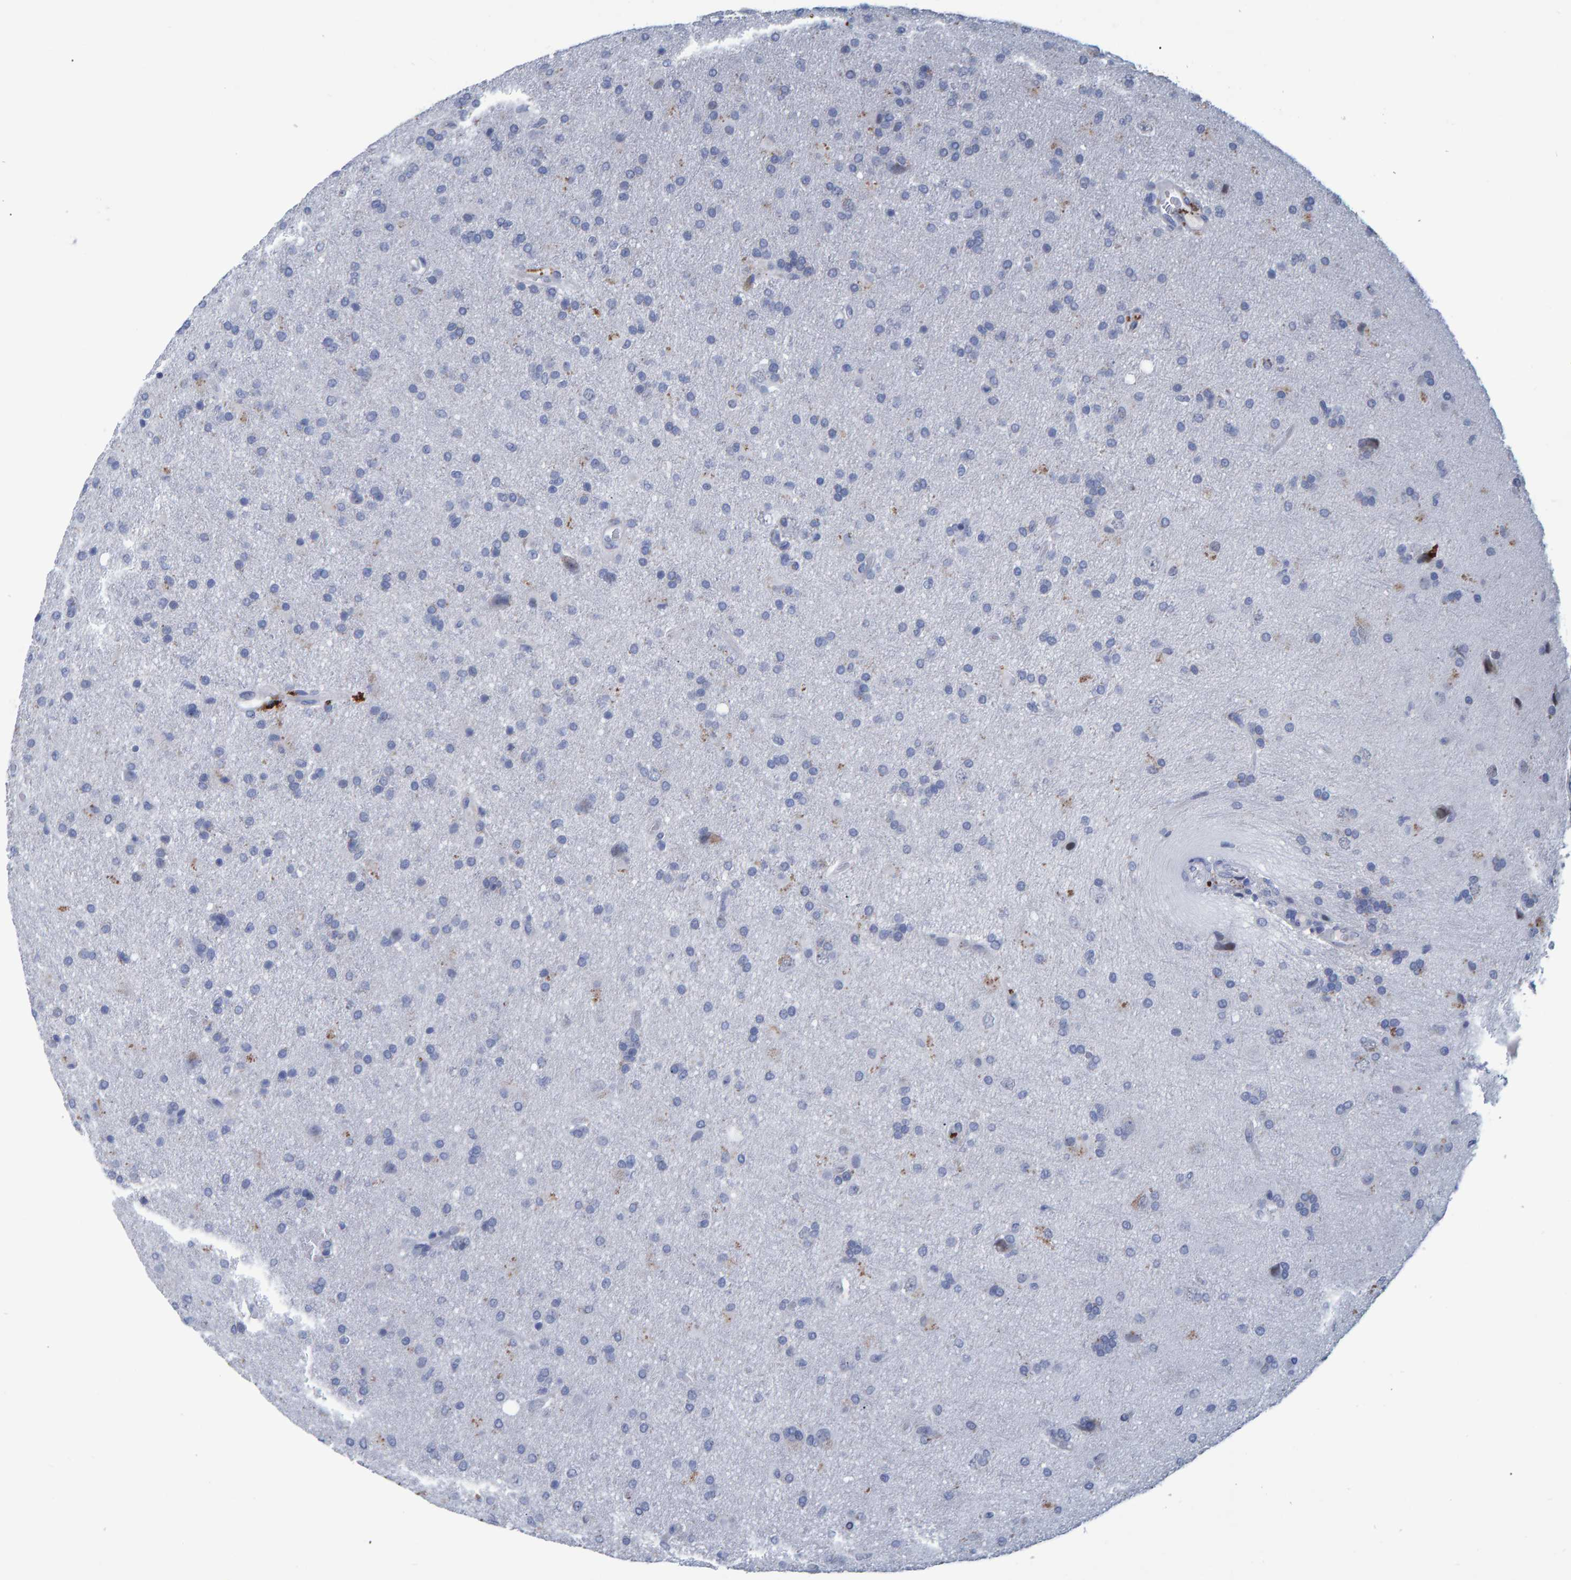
{"staining": {"intensity": "negative", "quantity": "none", "location": "none"}, "tissue": "glioma", "cell_type": "Tumor cells", "image_type": "cancer", "snomed": [{"axis": "morphology", "description": "Glioma, malignant, High grade"}, {"axis": "topography", "description": "Brain"}], "caption": "Immunohistochemistry (IHC) image of neoplastic tissue: malignant glioma (high-grade) stained with DAB (3,3'-diaminobenzidine) reveals no significant protein expression in tumor cells.", "gene": "PROCA1", "patient": {"sex": "male", "age": 72}}